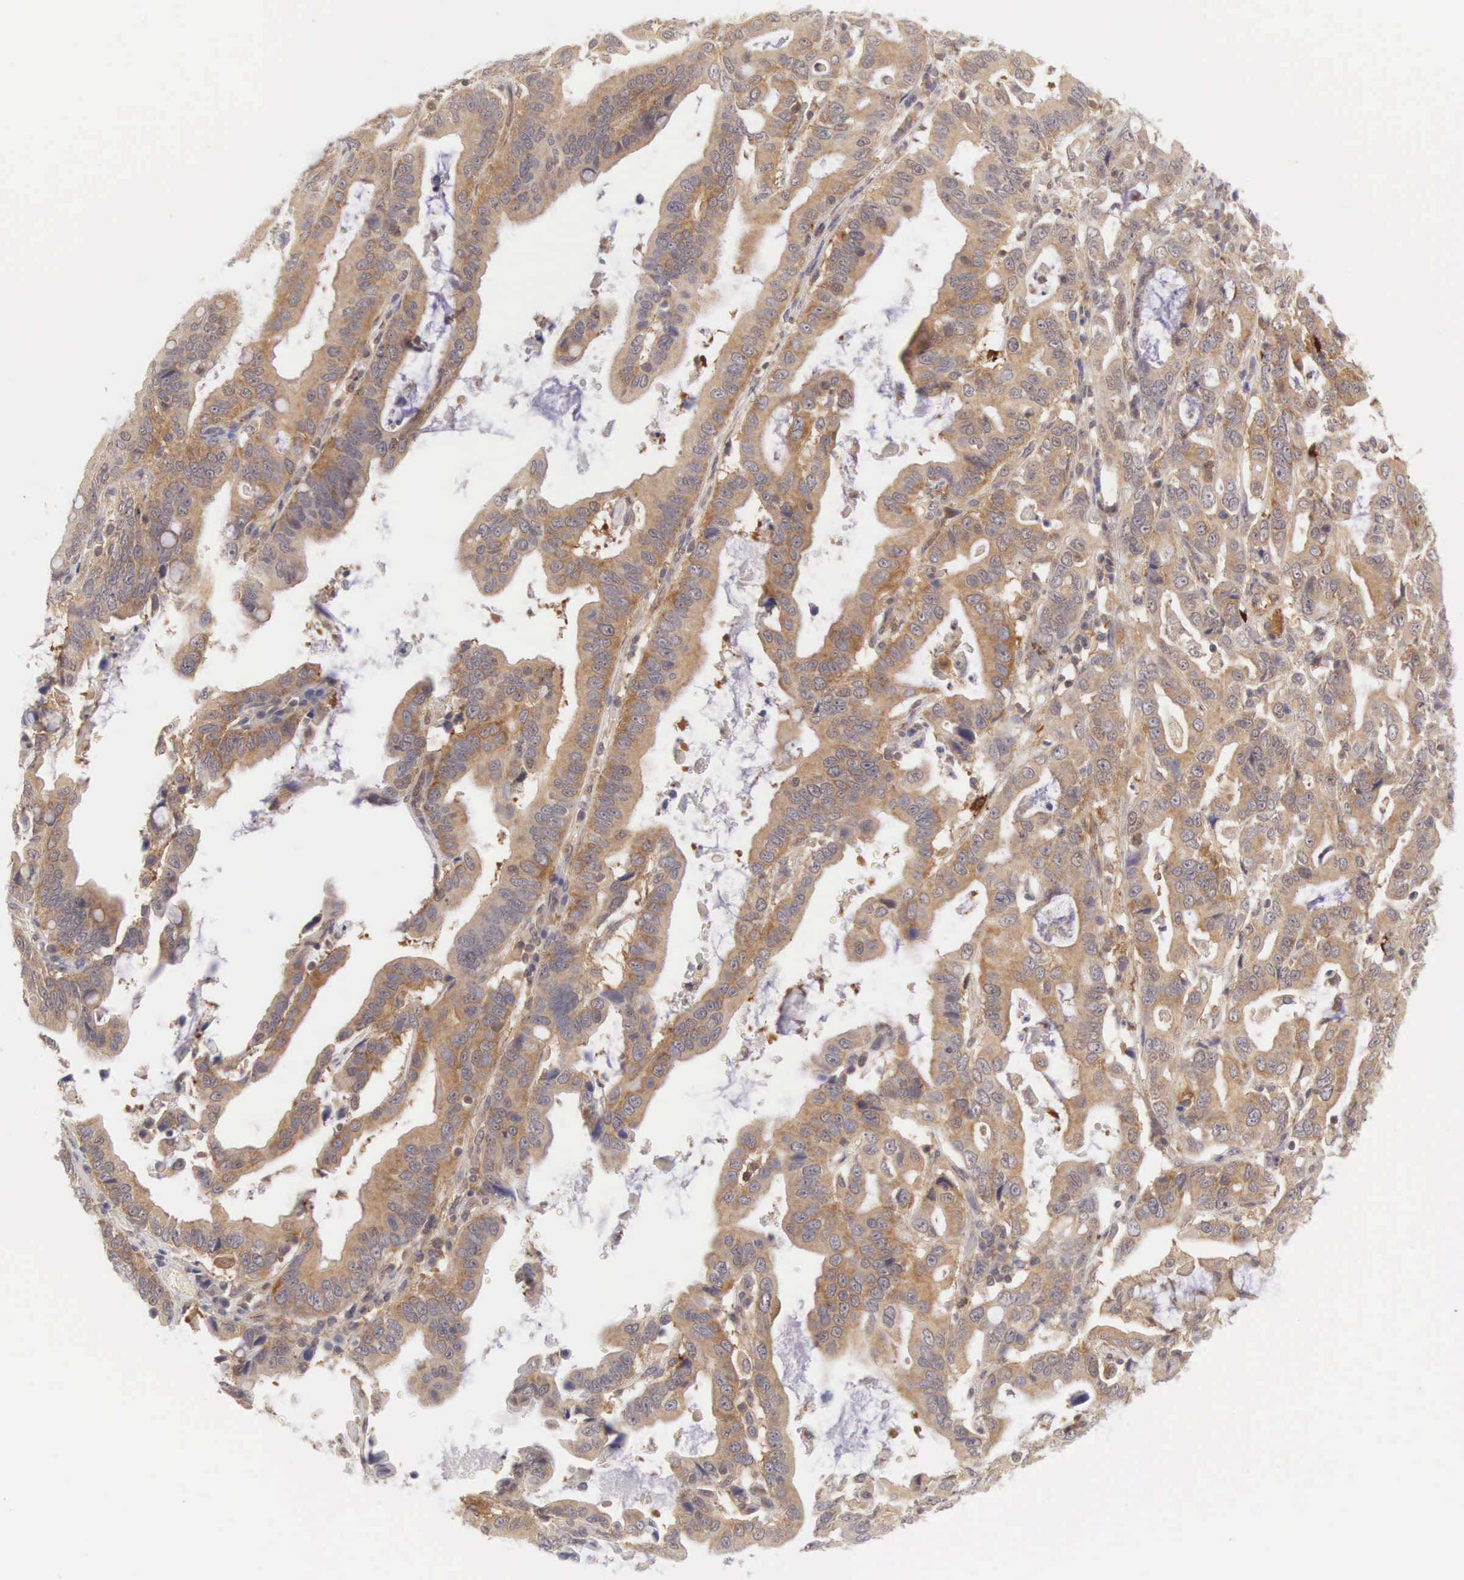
{"staining": {"intensity": "moderate", "quantity": ">75%", "location": "cytoplasmic/membranous"}, "tissue": "stomach cancer", "cell_type": "Tumor cells", "image_type": "cancer", "snomed": [{"axis": "morphology", "description": "Adenocarcinoma, NOS"}, {"axis": "topography", "description": "Stomach, upper"}], "caption": "Immunohistochemistry (IHC) (DAB) staining of human stomach adenocarcinoma reveals moderate cytoplasmic/membranous protein staining in approximately >75% of tumor cells. The staining was performed using DAB (3,3'-diaminobenzidine) to visualize the protein expression in brown, while the nuclei were stained in blue with hematoxylin (Magnification: 20x).", "gene": "CD1A", "patient": {"sex": "male", "age": 63}}